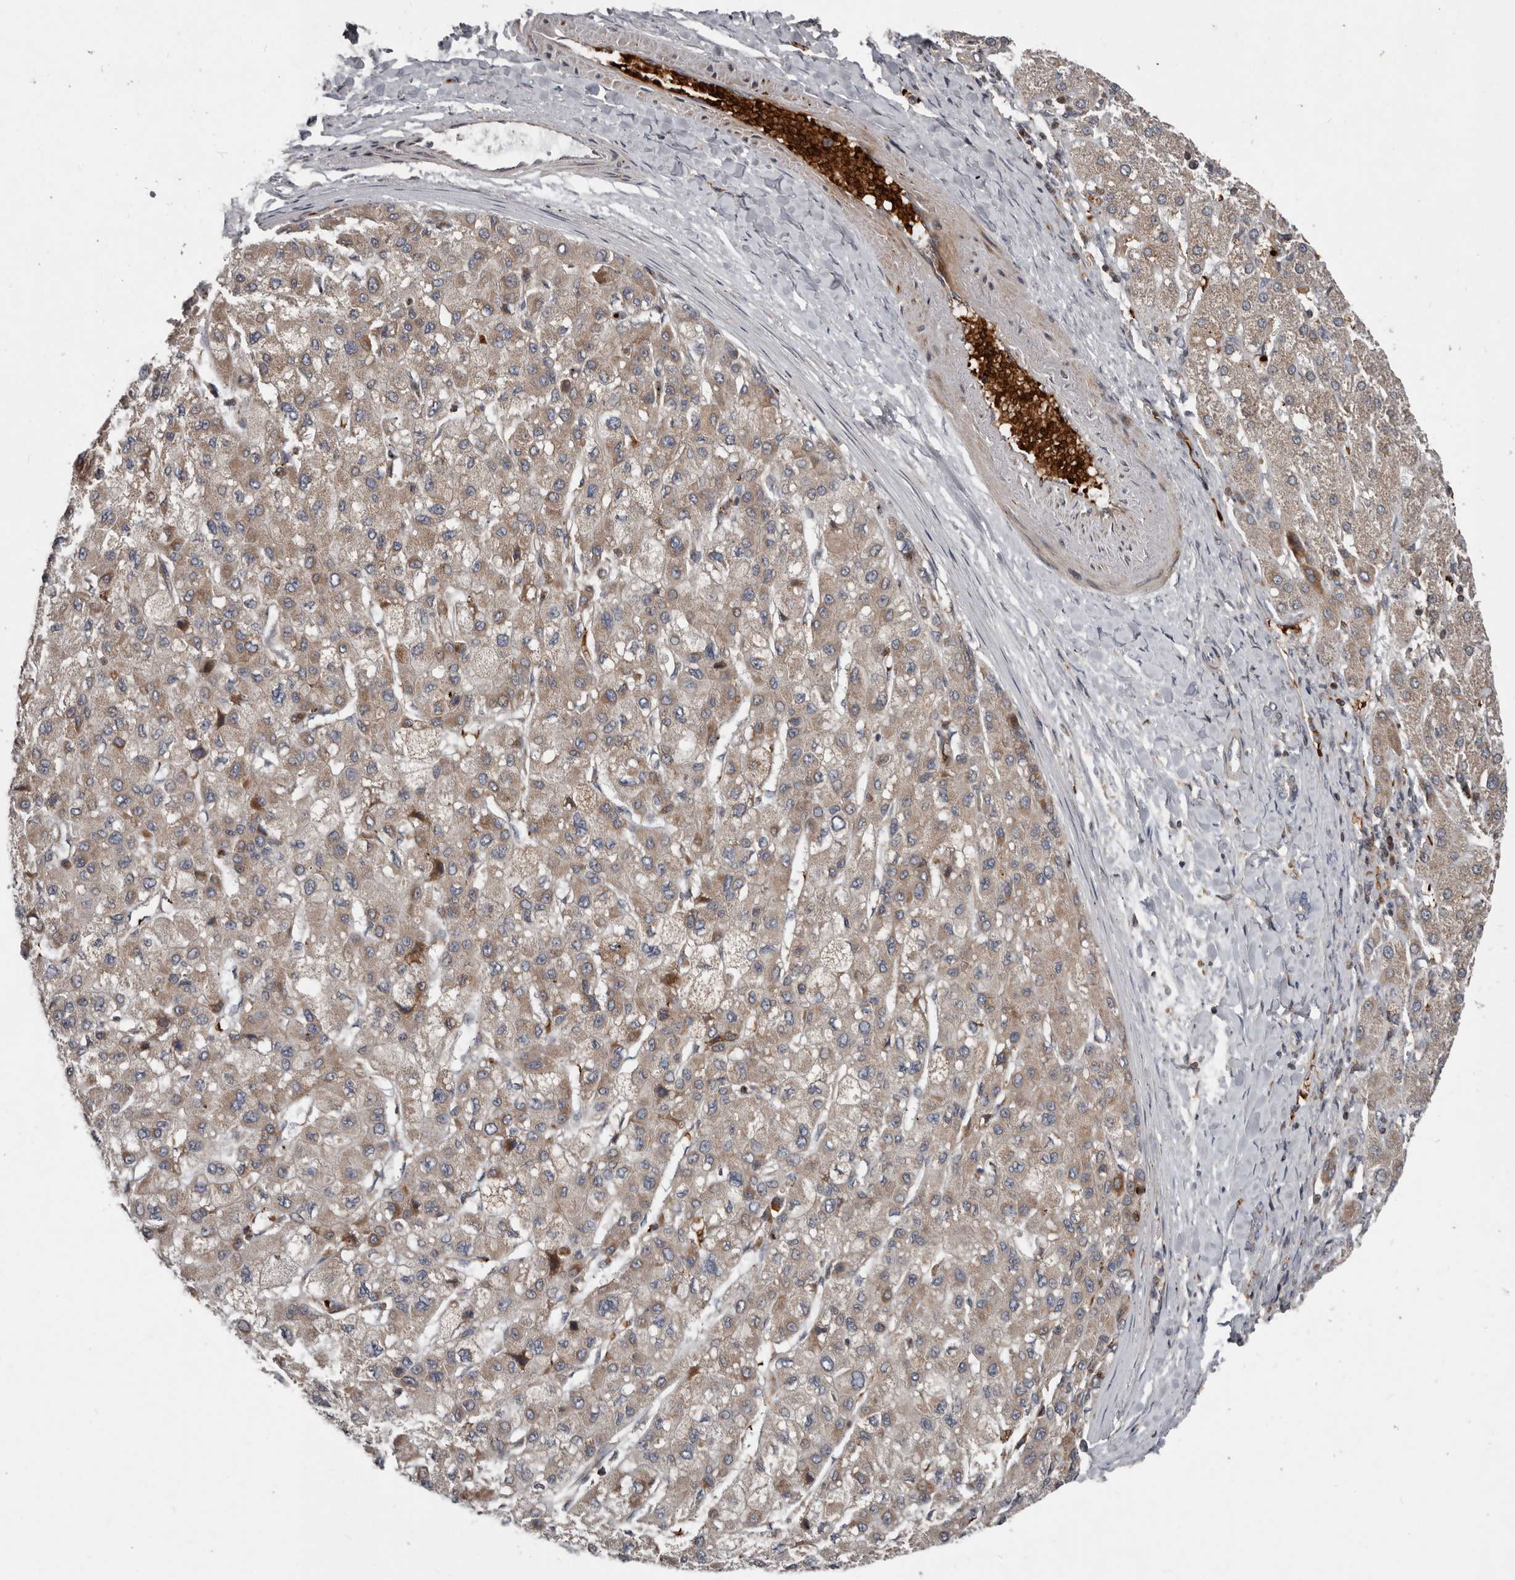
{"staining": {"intensity": "moderate", "quantity": ">75%", "location": "cytoplasmic/membranous"}, "tissue": "liver cancer", "cell_type": "Tumor cells", "image_type": "cancer", "snomed": [{"axis": "morphology", "description": "Carcinoma, Hepatocellular, NOS"}, {"axis": "topography", "description": "Liver"}], "caption": "Hepatocellular carcinoma (liver) stained for a protein (brown) displays moderate cytoplasmic/membranous positive staining in approximately >75% of tumor cells.", "gene": "FBXO31", "patient": {"sex": "male", "age": 80}}